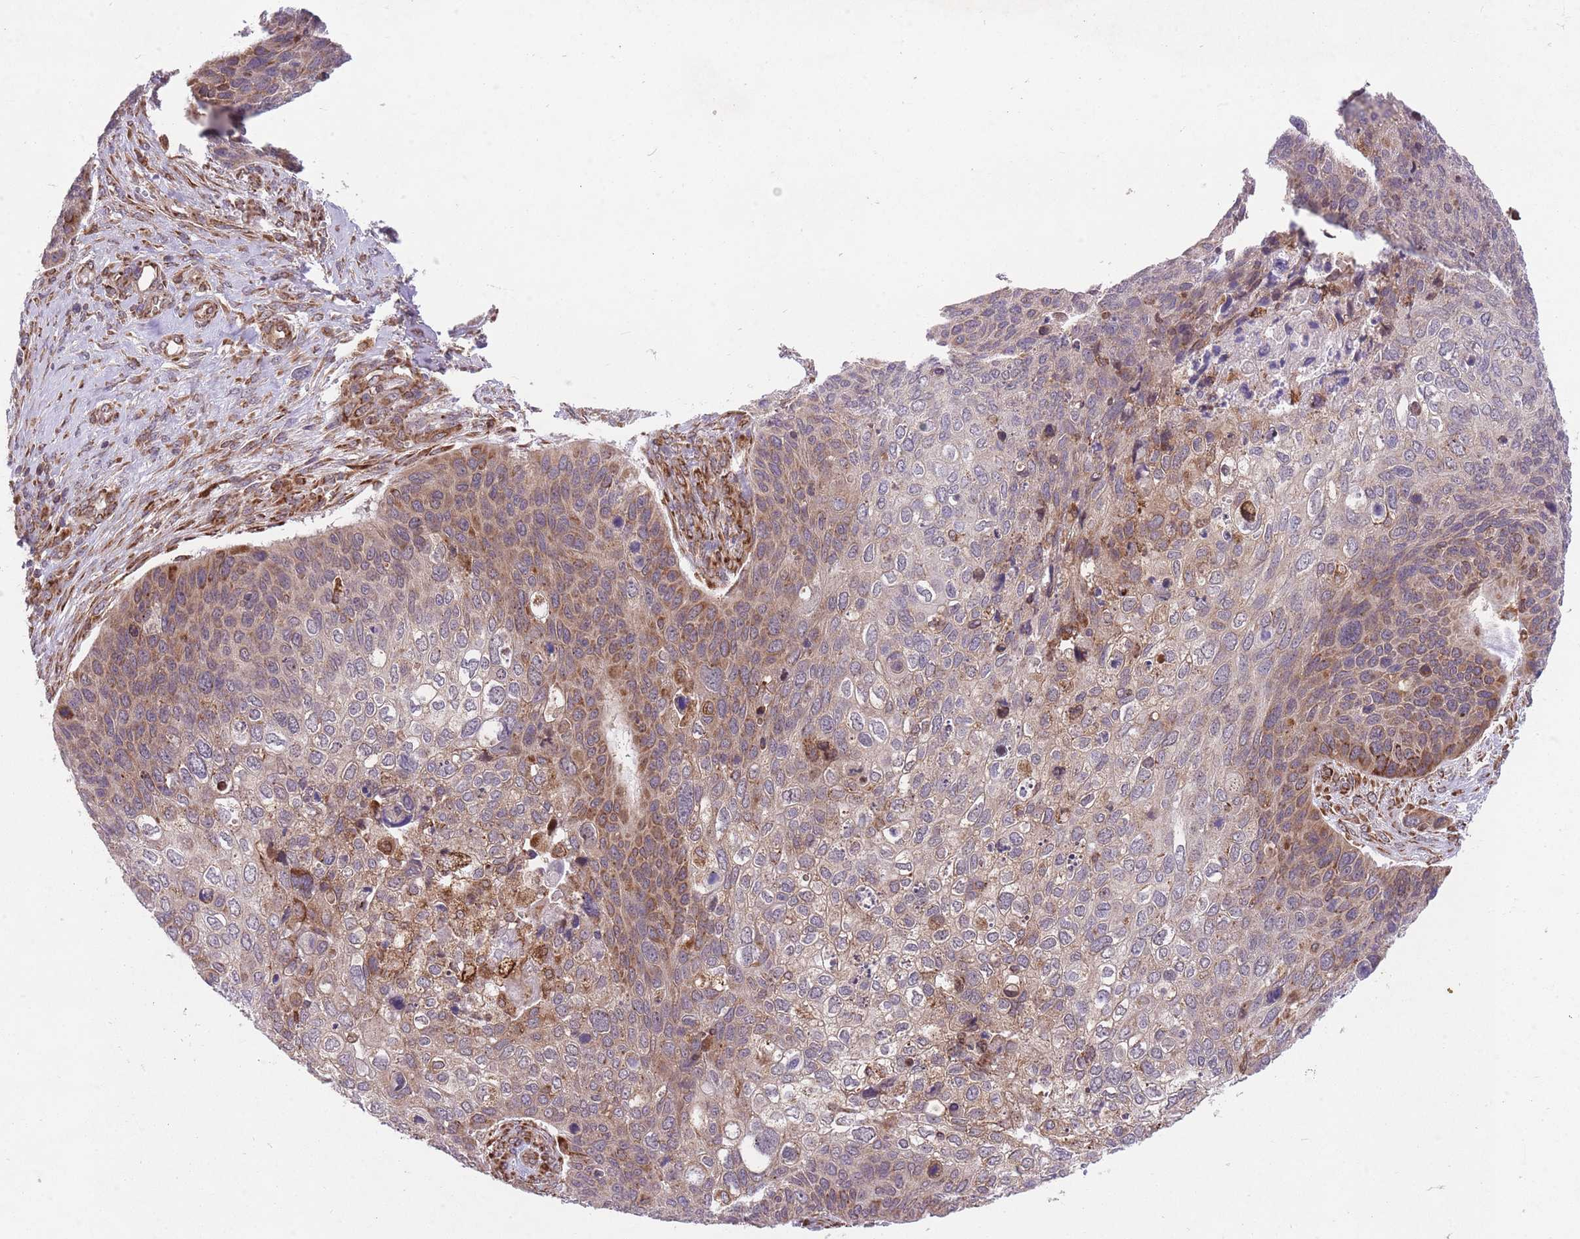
{"staining": {"intensity": "moderate", "quantity": ">75%", "location": "cytoplasmic/membranous"}, "tissue": "skin cancer", "cell_type": "Tumor cells", "image_type": "cancer", "snomed": [{"axis": "morphology", "description": "Basal cell carcinoma"}, {"axis": "topography", "description": "Skin"}], "caption": "Skin cancer stained with a protein marker shows moderate staining in tumor cells.", "gene": "TTLL3", "patient": {"sex": "female", "age": 74}}